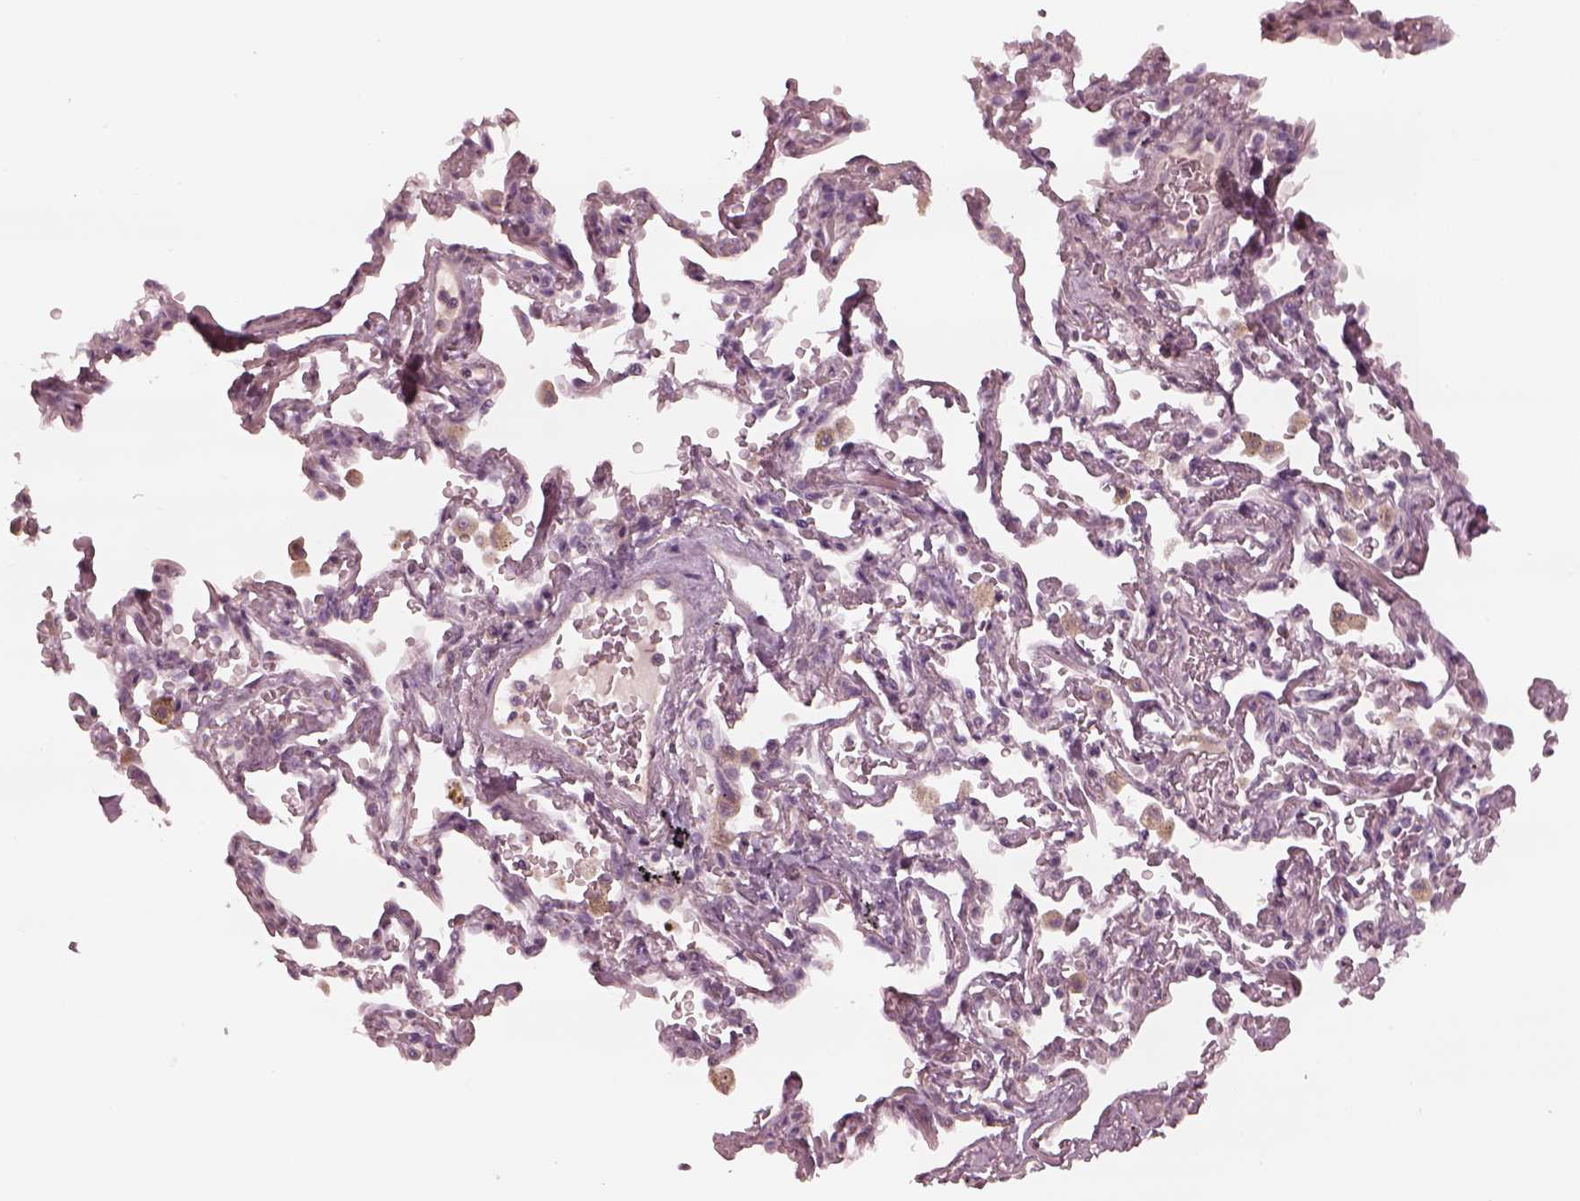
{"staining": {"intensity": "negative", "quantity": "none", "location": "none"}, "tissue": "adipose tissue", "cell_type": "Adipocytes", "image_type": "normal", "snomed": [{"axis": "morphology", "description": "Normal tissue, NOS"}, {"axis": "topography", "description": "Cartilage tissue"}, {"axis": "topography", "description": "Bronchus"}, {"axis": "topography", "description": "Peripheral nerve tissue"}], "caption": "DAB (3,3'-diaminobenzidine) immunohistochemical staining of normal human adipose tissue reveals no significant positivity in adipocytes.", "gene": "MIA", "patient": {"sex": "male", "age": 67}}